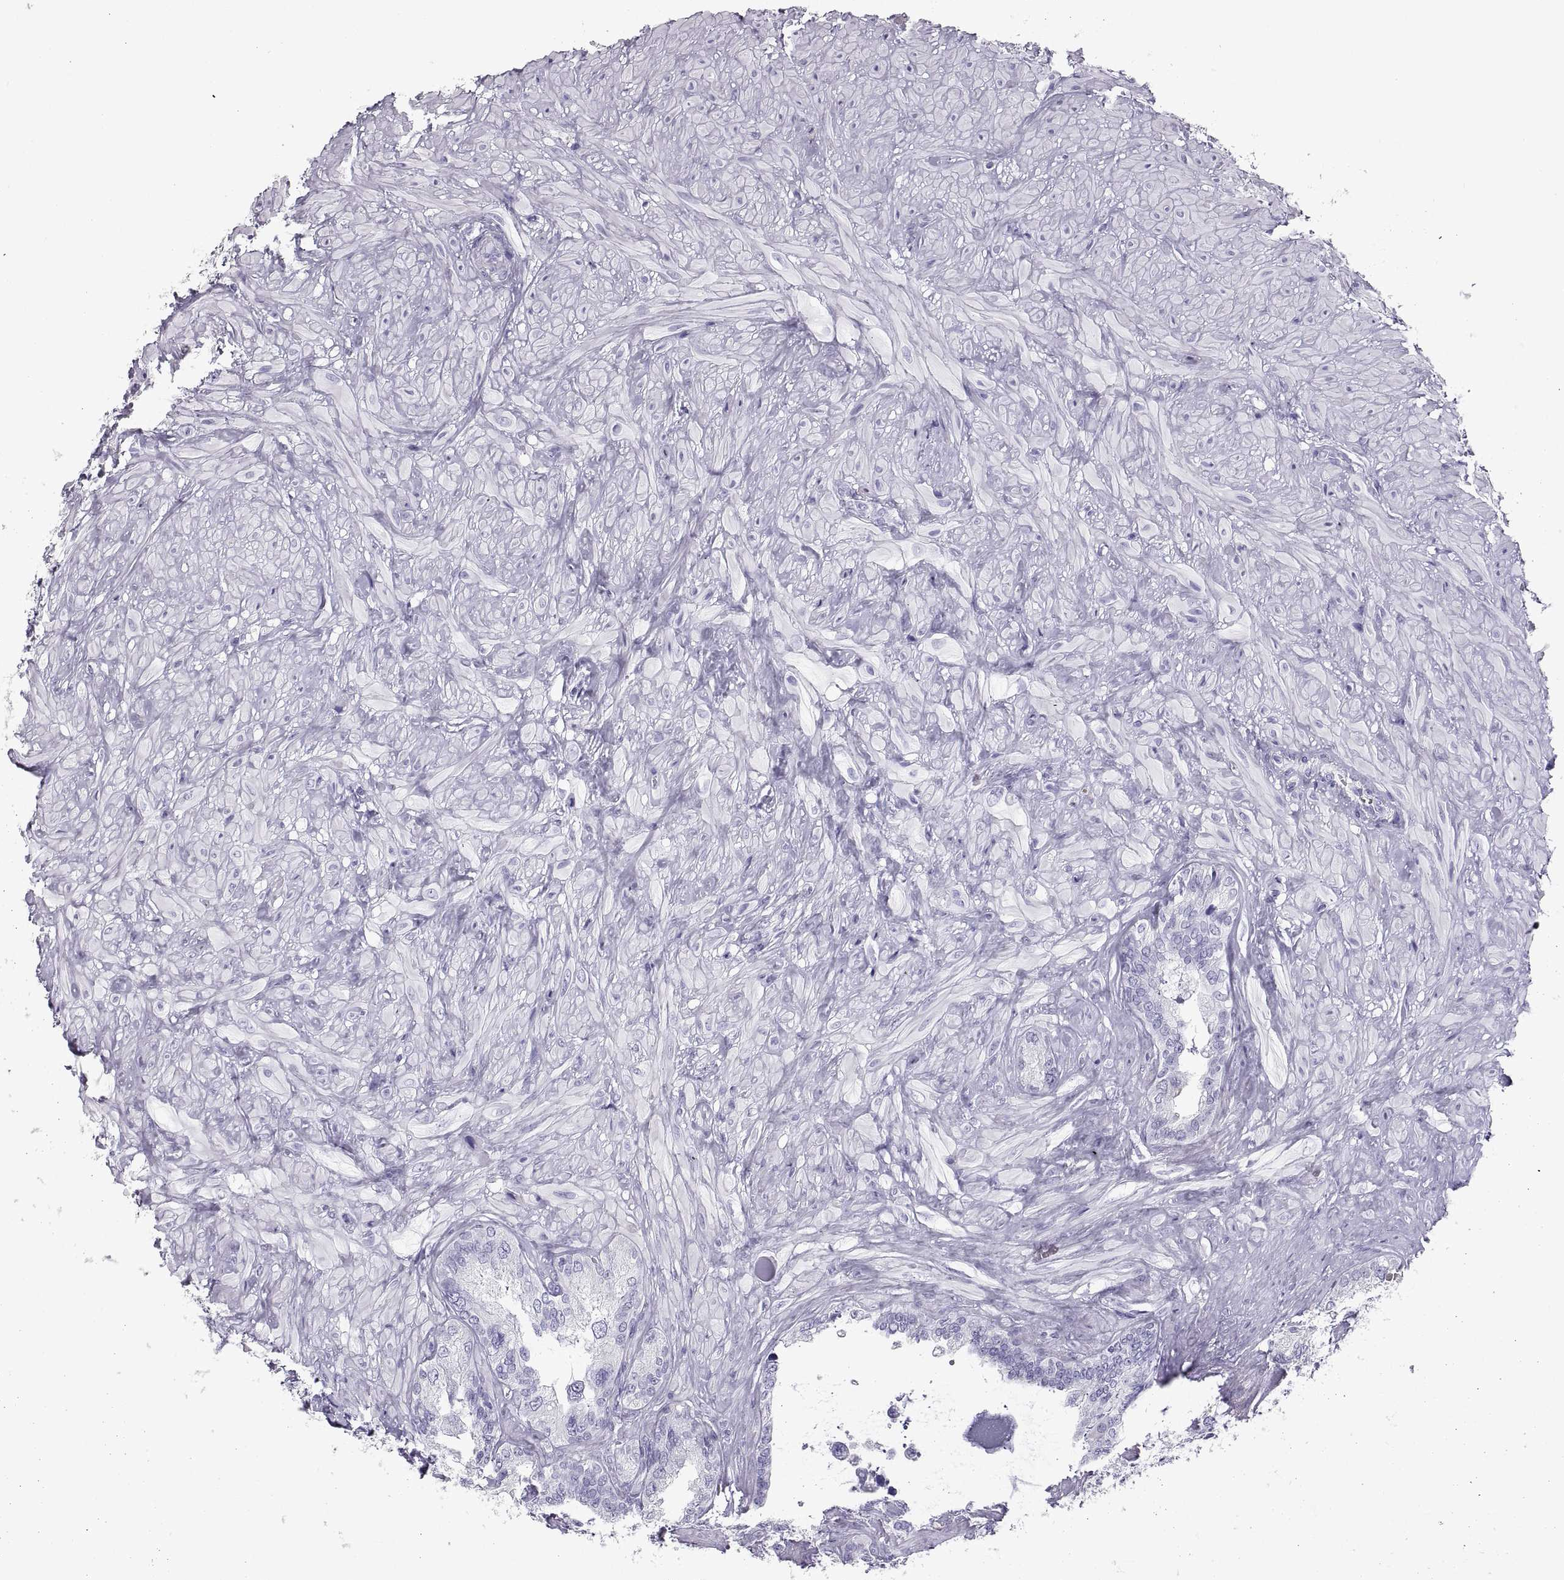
{"staining": {"intensity": "negative", "quantity": "none", "location": "none"}, "tissue": "seminal vesicle", "cell_type": "Glandular cells", "image_type": "normal", "snomed": [{"axis": "morphology", "description": "Normal tissue, NOS"}, {"axis": "topography", "description": "Seminal veicle"}], "caption": "High power microscopy image of an IHC image of benign seminal vesicle, revealing no significant staining in glandular cells. (Brightfield microscopy of DAB (3,3'-diaminobenzidine) IHC at high magnification).", "gene": "RLBP1", "patient": {"sex": "male", "age": 72}}